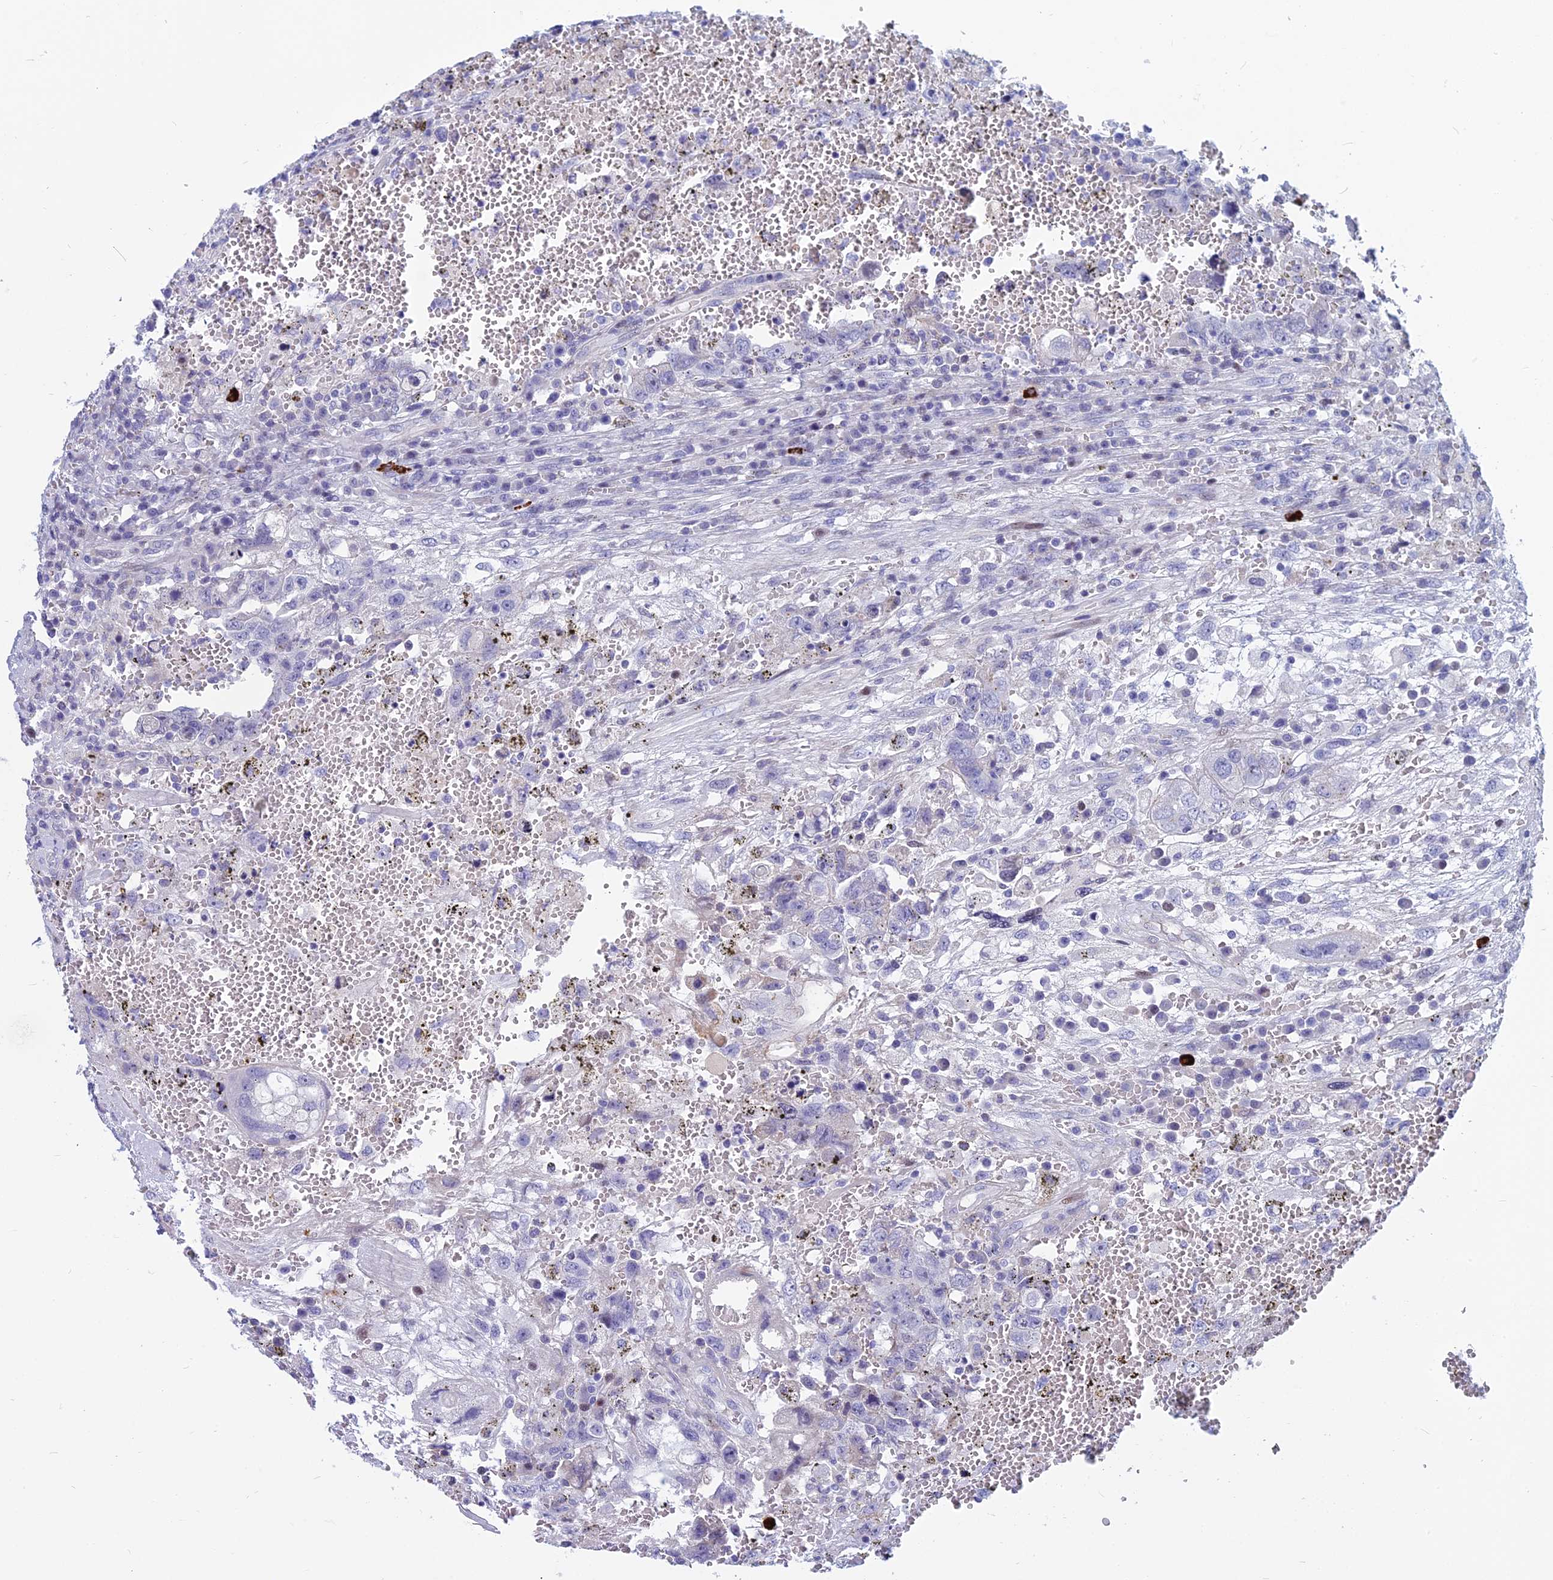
{"staining": {"intensity": "negative", "quantity": "none", "location": "none"}, "tissue": "testis cancer", "cell_type": "Tumor cells", "image_type": "cancer", "snomed": [{"axis": "morphology", "description": "Carcinoma, Embryonal, NOS"}, {"axis": "topography", "description": "Testis"}], "caption": "Tumor cells show no significant positivity in embryonal carcinoma (testis). Nuclei are stained in blue.", "gene": "MYBPC2", "patient": {"sex": "male", "age": 26}}